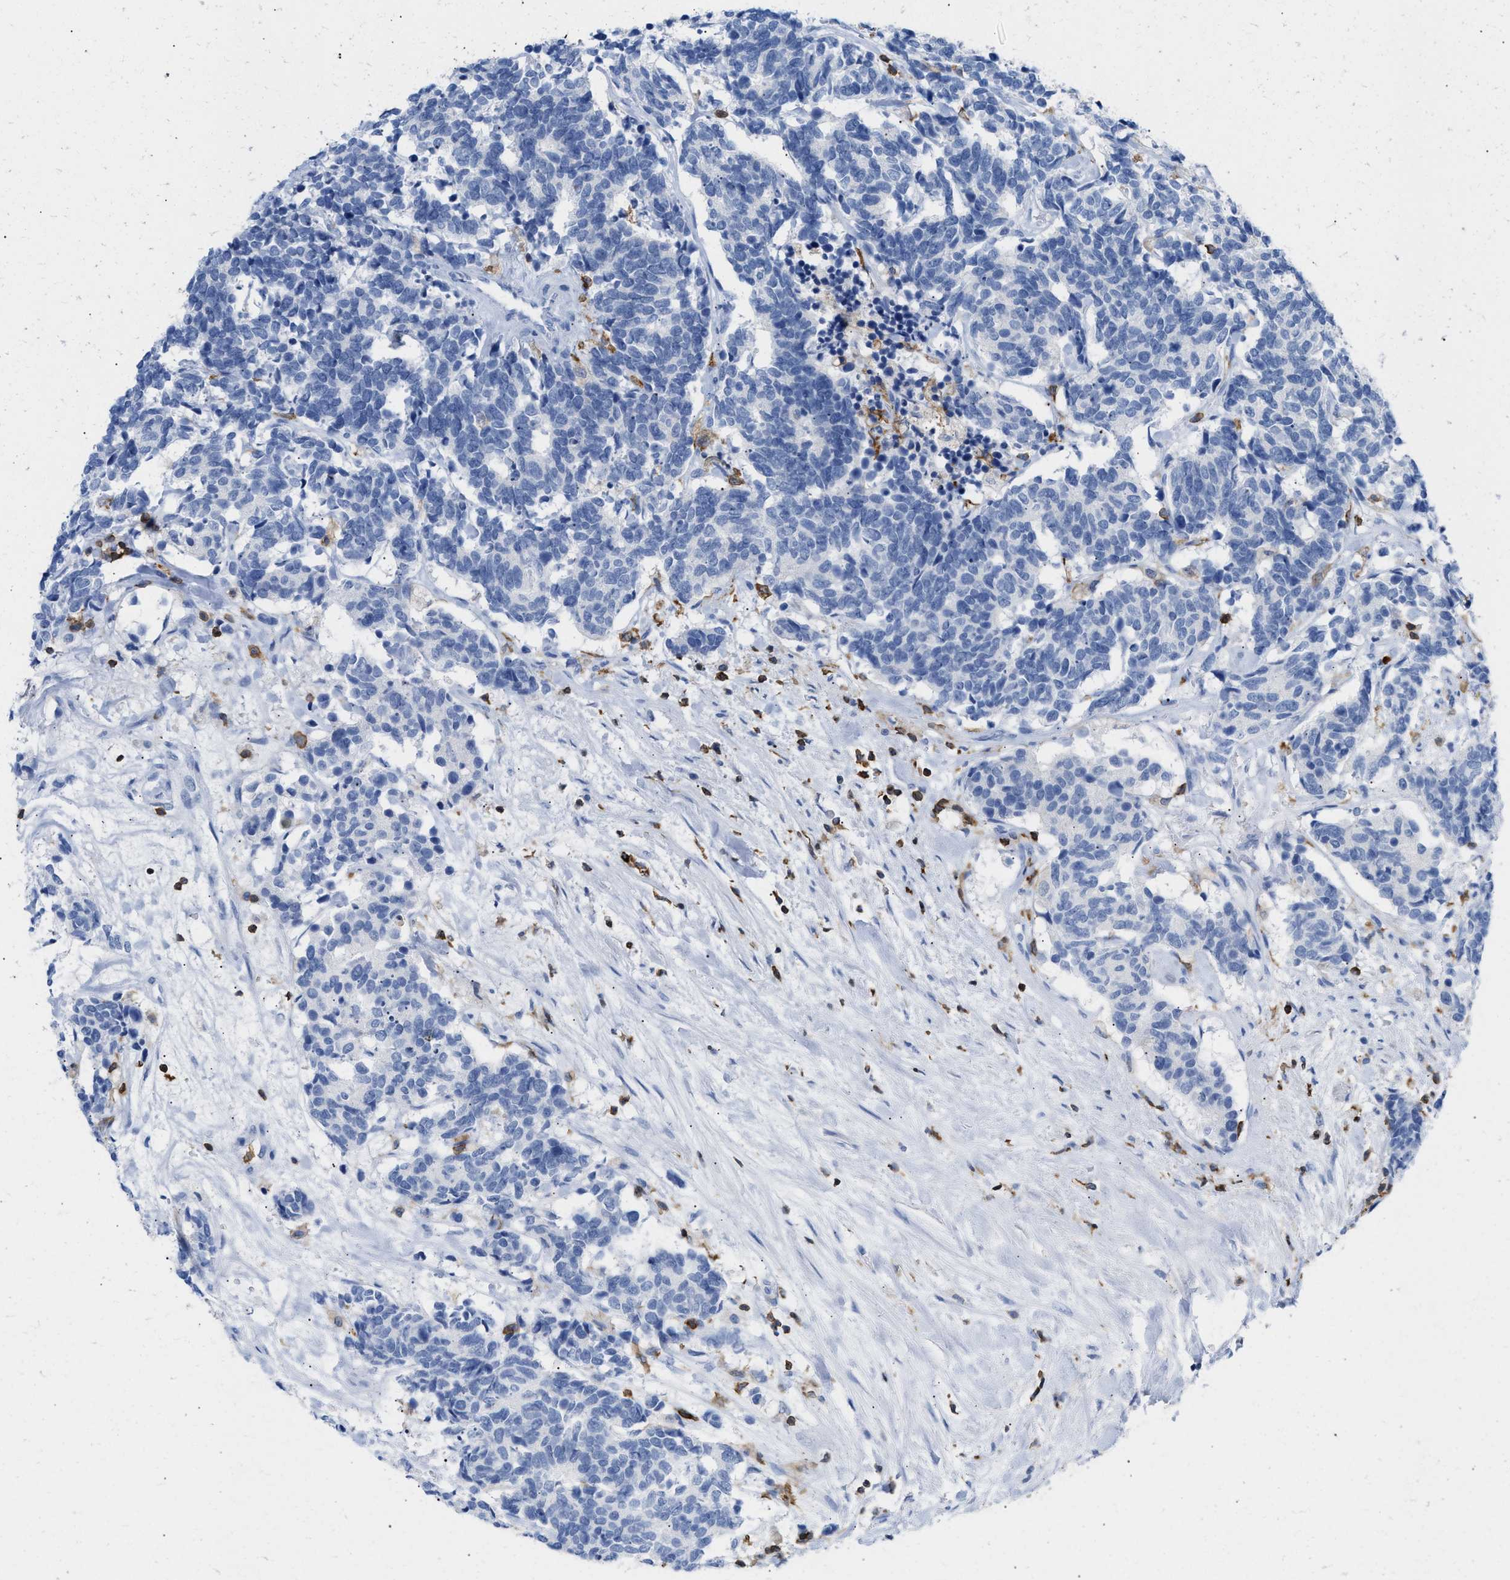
{"staining": {"intensity": "negative", "quantity": "none", "location": "none"}, "tissue": "carcinoid", "cell_type": "Tumor cells", "image_type": "cancer", "snomed": [{"axis": "morphology", "description": "Carcinoma, NOS"}, {"axis": "morphology", "description": "Carcinoid, malignant, NOS"}, {"axis": "topography", "description": "Urinary bladder"}], "caption": "The immunohistochemistry photomicrograph has no significant expression in tumor cells of carcinoma tissue. (Brightfield microscopy of DAB (3,3'-diaminobenzidine) IHC at high magnification).", "gene": "LCP1", "patient": {"sex": "male", "age": 57}}